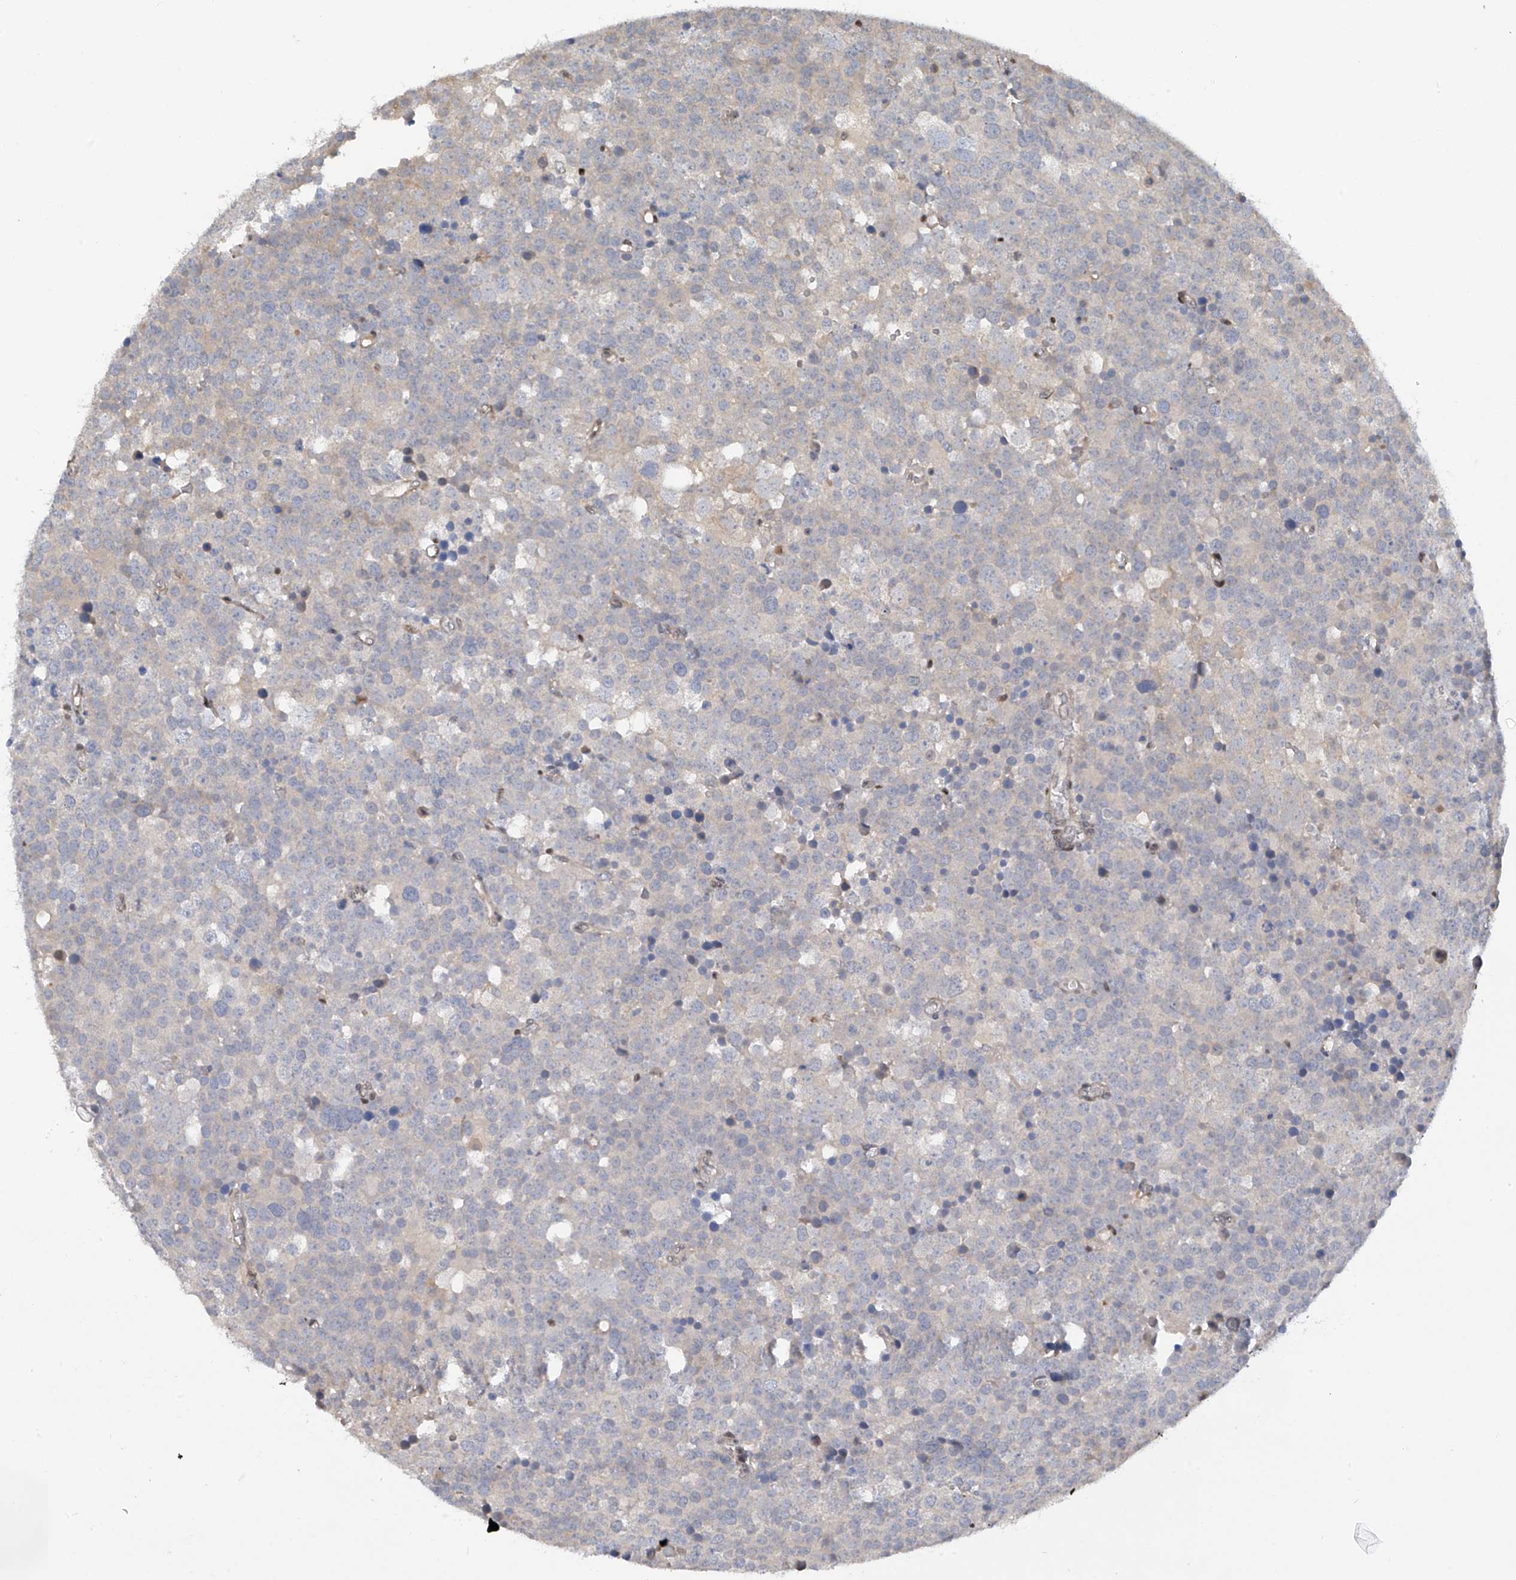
{"staining": {"intensity": "negative", "quantity": "none", "location": "none"}, "tissue": "testis cancer", "cell_type": "Tumor cells", "image_type": "cancer", "snomed": [{"axis": "morphology", "description": "Seminoma, NOS"}, {"axis": "topography", "description": "Testis"}], "caption": "Human seminoma (testis) stained for a protein using immunohistochemistry (IHC) exhibits no expression in tumor cells.", "gene": "PMM1", "patient": {"sex": "male", "age": 71}}